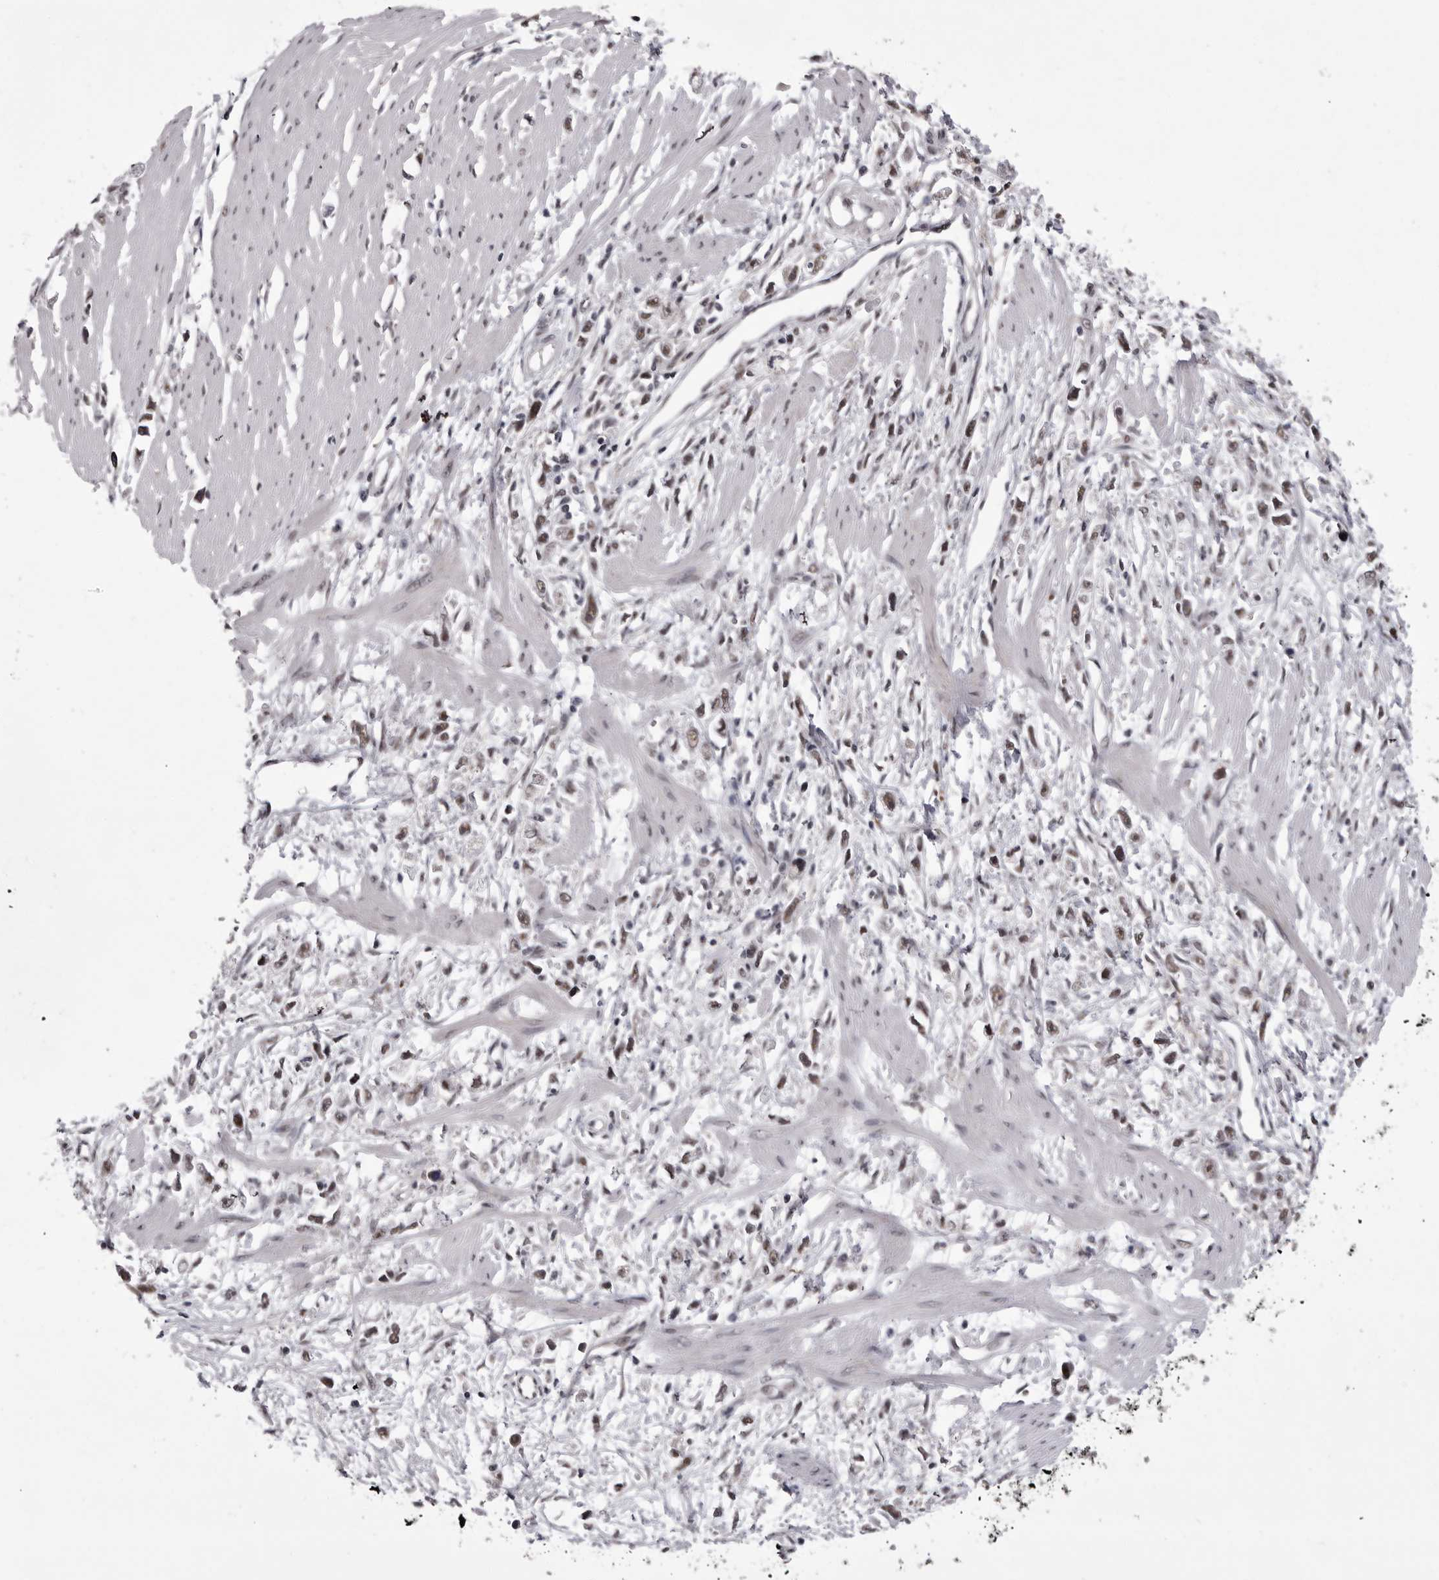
{"staining": {"intensity": "weak", "quantity": ">75%", "location": "nuclear"}, "tissue": "stomach cancer", "cell_type": "Tumor cells", "image_type": "cancer", "snomed": [{"axis": "morphology", "description": "Adenocarcinoma, NOS"}, {"axis": "topography", "description": "Stomach"}], "caption": "There is low levels of weak nuclear positivity in tumor cells of stomach cancer (adenocarcinoma), as demonstrated by immunohistochemical staining (brown color).", "gene": "PRPF3", "patient": {"sex": "female", "age": 59}}